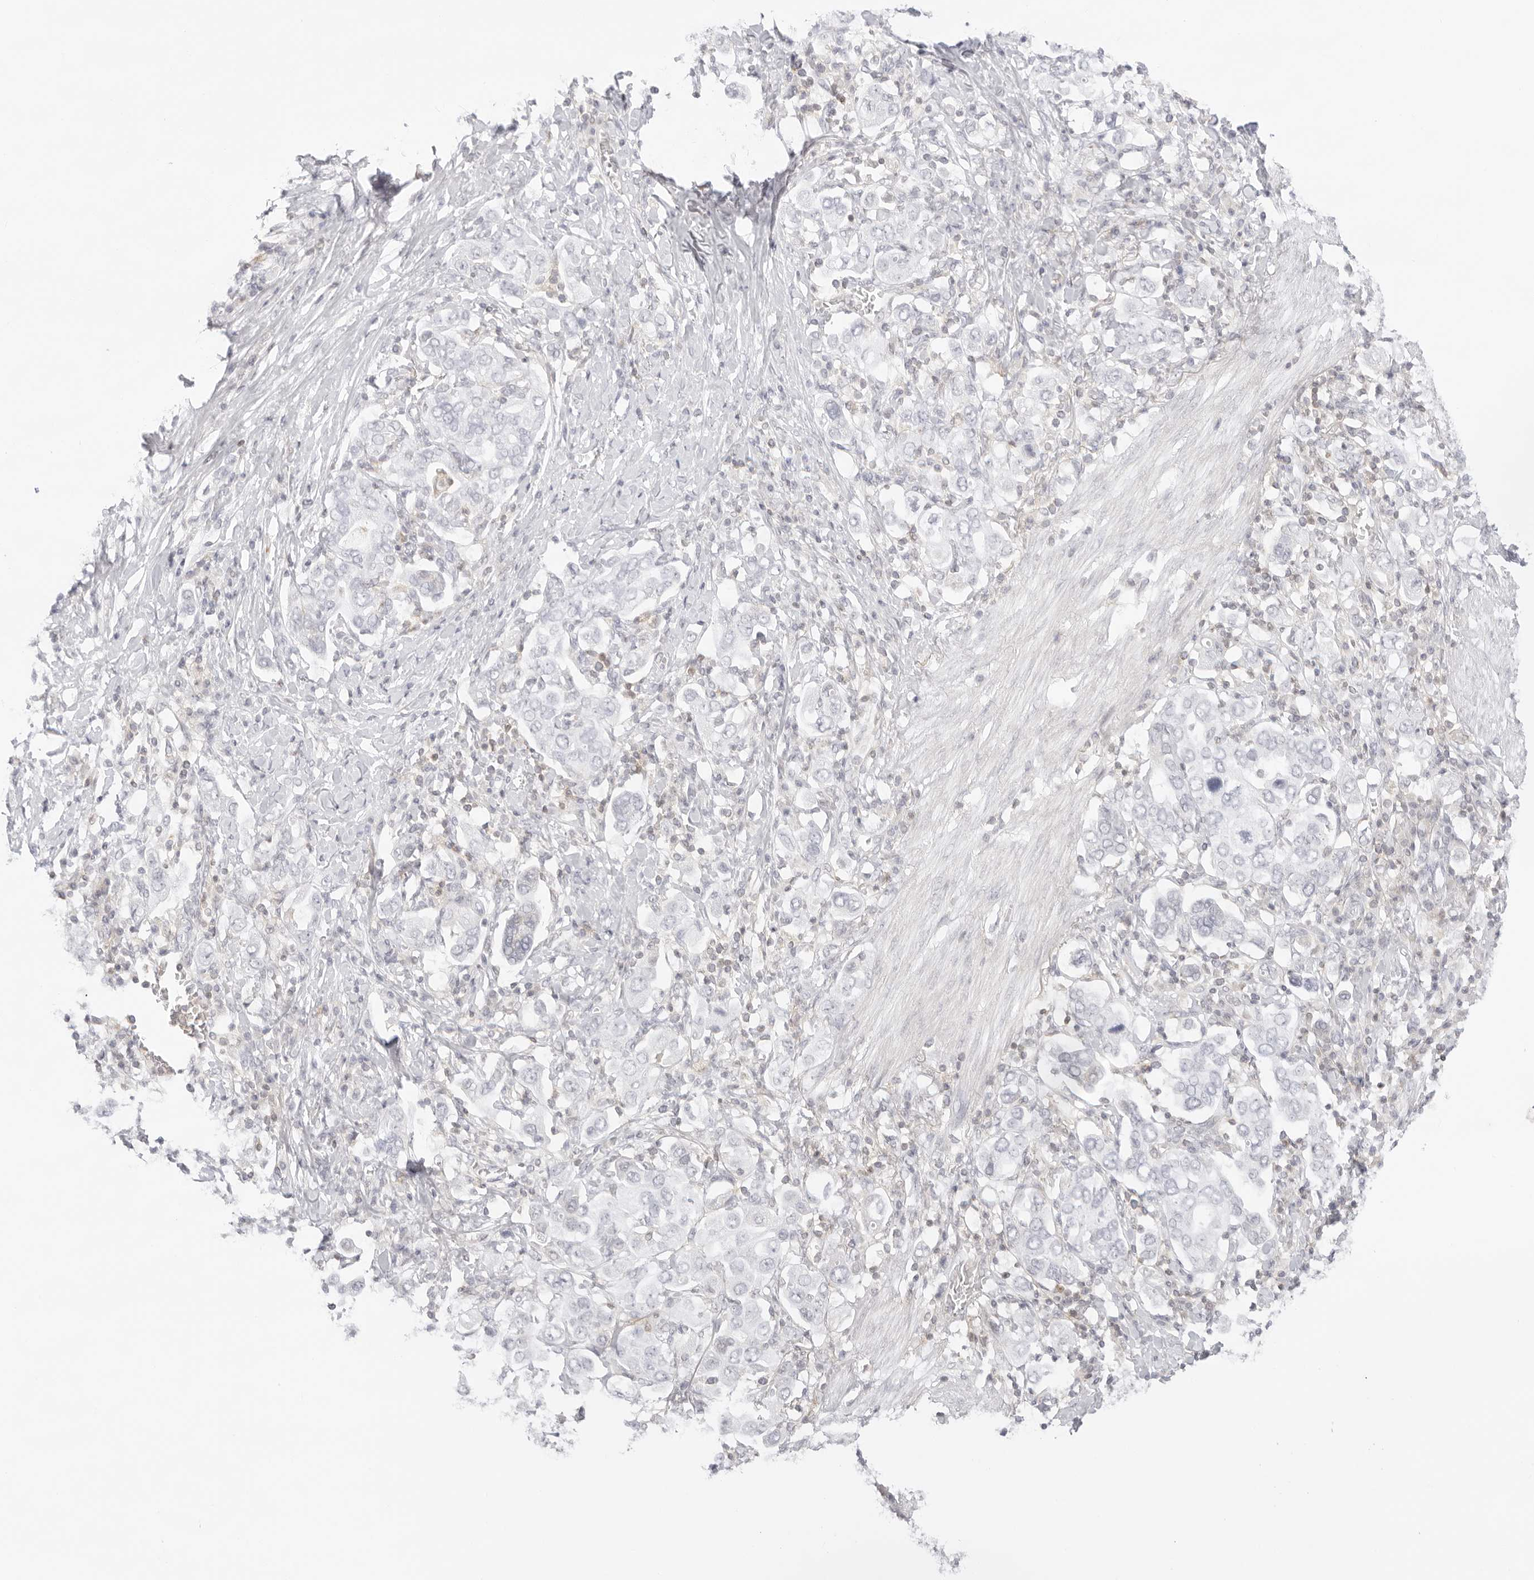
{"staining": {"intensity": "negative", "quantity": "none", "location": "none"}, "tissue": "stomach cancer", "cell_type": "Tumor cells", "image_type": "cancer", "snomed": [{"axis": "morphology", "description": "Adenocarcinoma, NOS"}, {"axis": "topography", "description": "Stomach, upper"}], "caption": "Histopathology image shows no significant protein expression in tumor cells of stomach adenocarcinoma.", "gene": "TNFRSF14", "patient": {"sex": "male", "age": 62}}